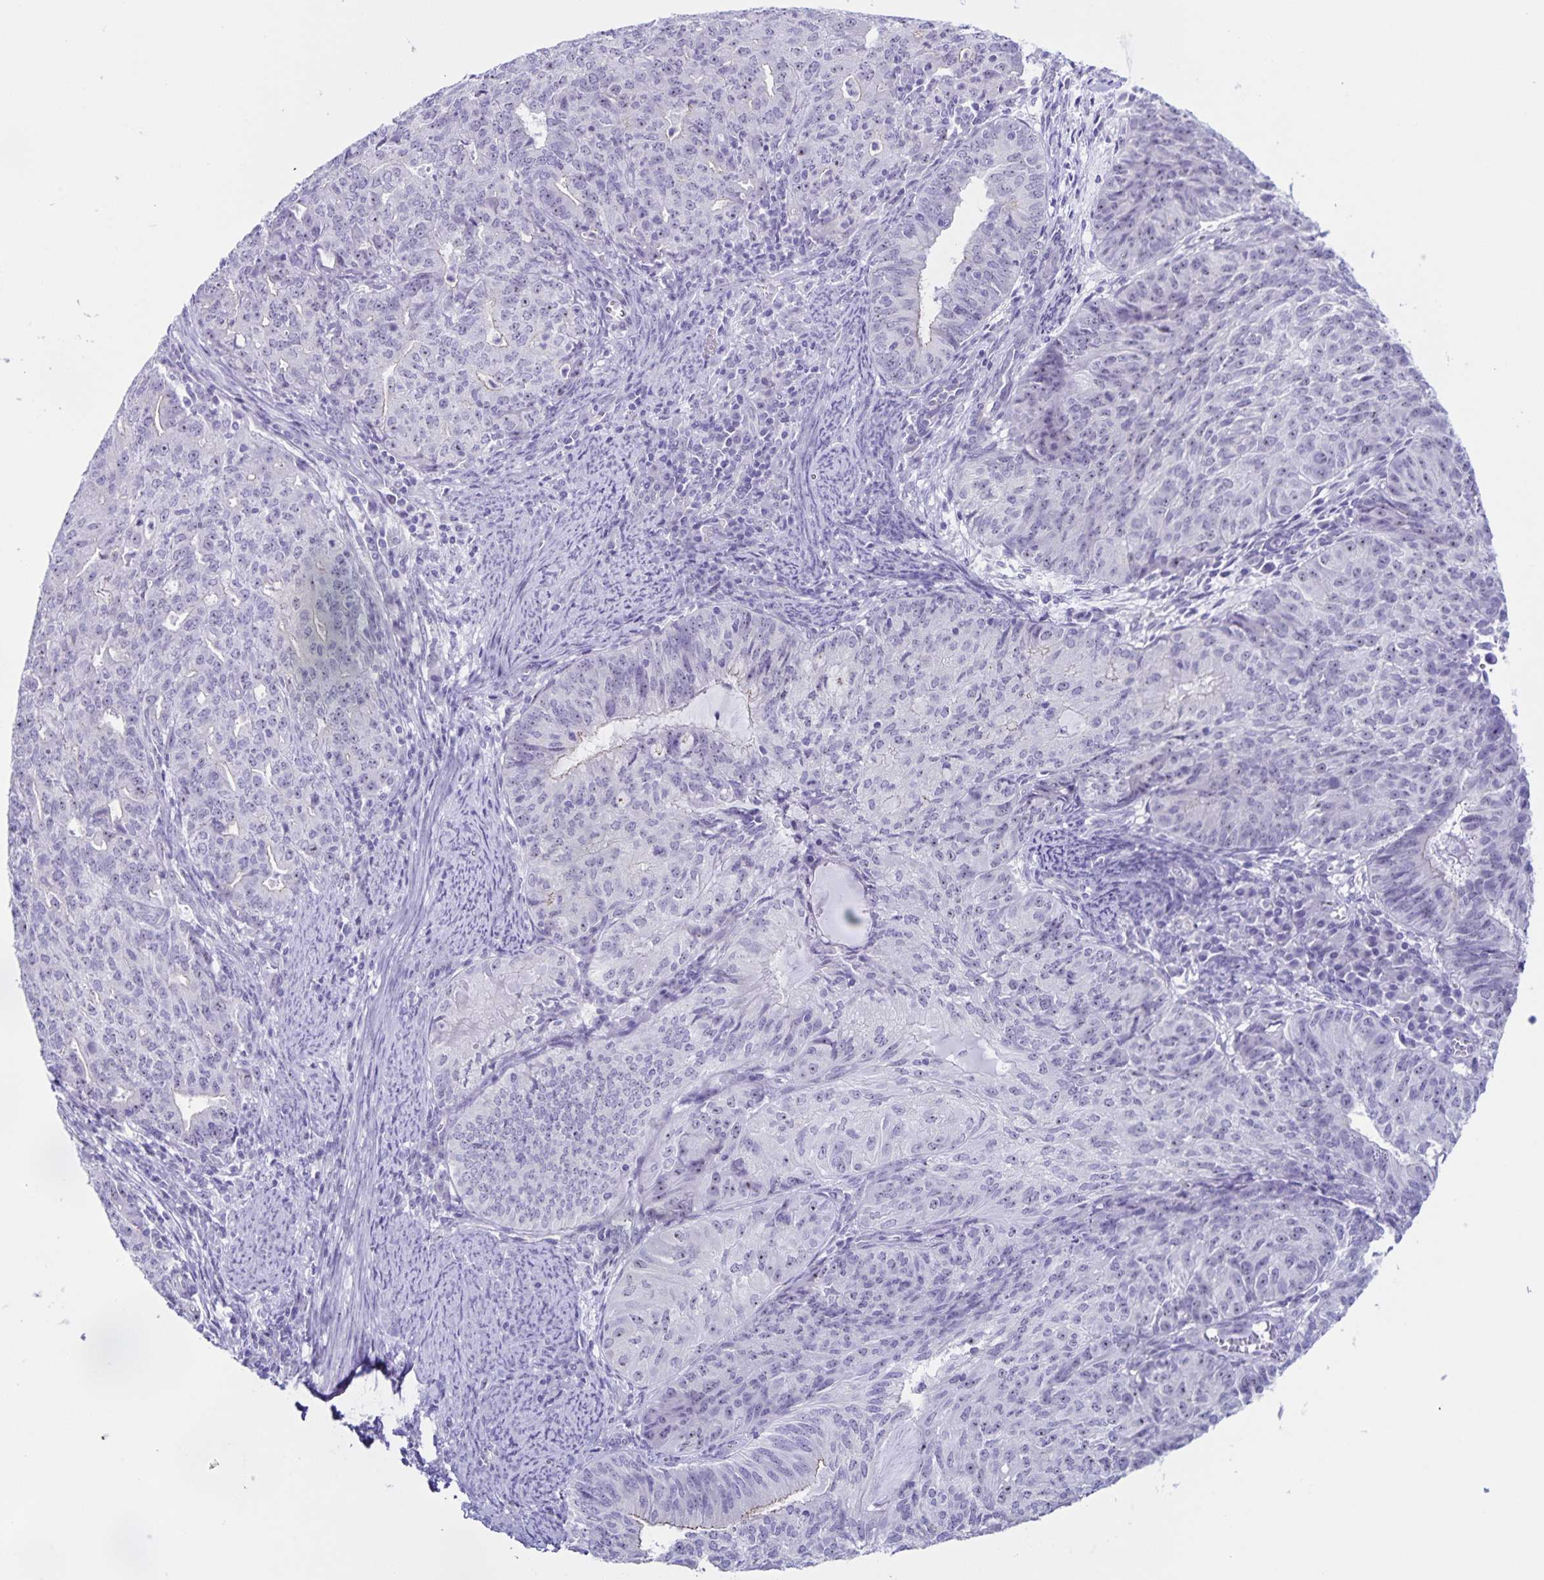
{"staining": {"intensity": "weak", "quantity": "<25%", "location": "nuclear"}, "tissue": "endometrial cancer", "cell_type": "Tumor cells", "image_type": "cancer", "snomed": [{"axis": "morphology", "description": "Adenocarcinoma, NOS"}, {"axis": "topography", "description": "Endometrium"}], "caption": "The photomicrograph reveals no significant staining in tumor cells of endometrial cancer (adenocarcinoma).", "gene": "FAM170A", "patient": {"sex": "female", "age": 82}}